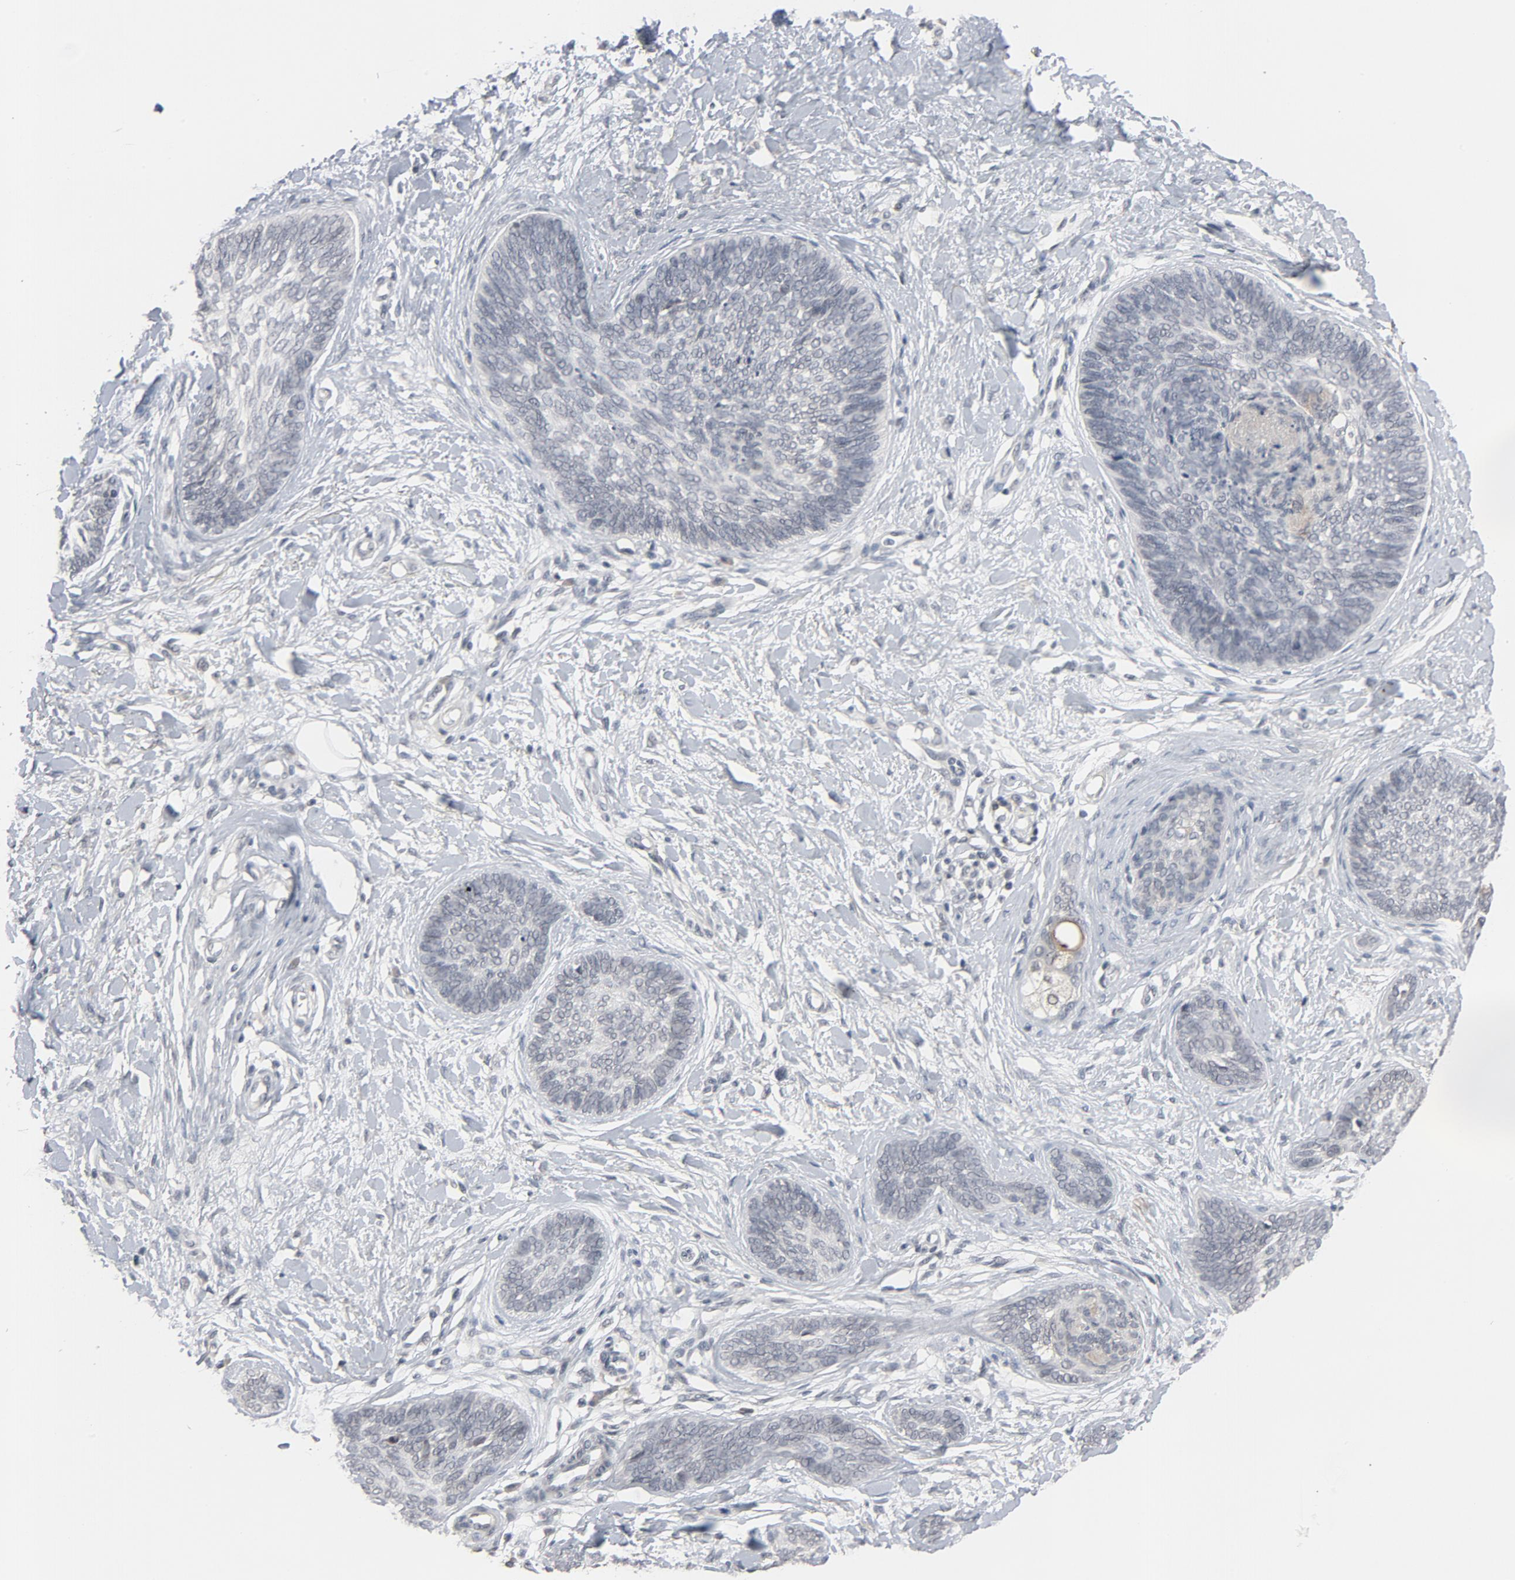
{"staining": {"intensity": "negative", "quantity": "none", "location": "none"}, "tissue": "skin cancer", "cell_type": "Tumor cells", "image_type": "cancer", "snomed": [{"axis": "morphology", "description": "Basal cell carcinoma"}, {"axis": "topography", "description": "Skin"}], "caption": "Tumor cells are negative for protein expression in human skin cancer.", "gene": "MT3", "patient": {"sex": "female", "age": 81}}